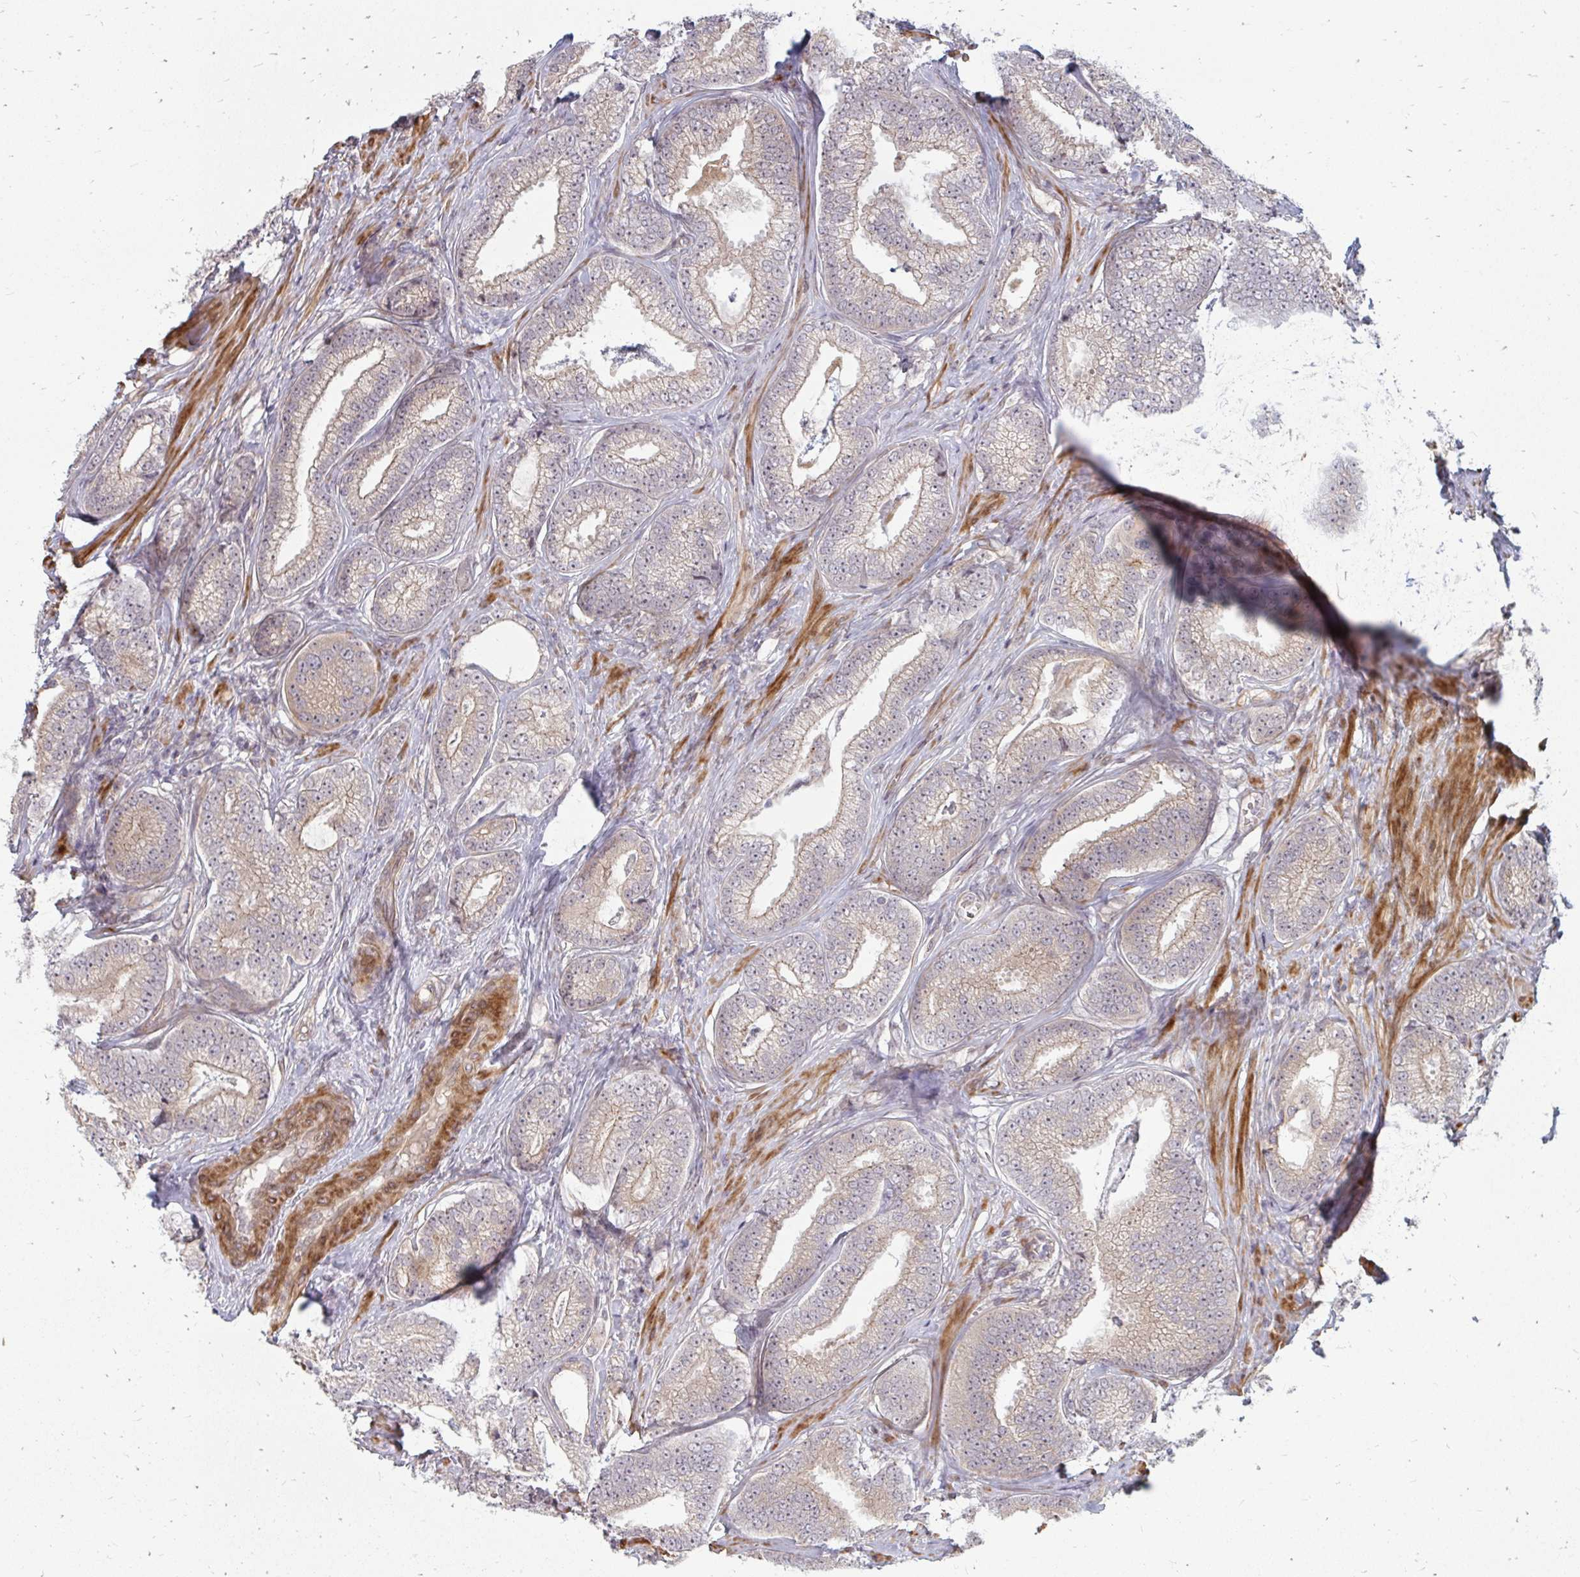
{"staining": {"intensity": "weak", "quantity": "25%-75%", "location": "cytoplasmic/membranous"}, "tissue": "prostate cancer", "cell_type": "Tumor cells", "image_type": "cancer", "snomed": [{"axis": "morphology", "description": "Adenocarcinoma, Low grade"}, {"axis": "topography", "description": "Prostate"}], "caption": "There is low levels of weak cytoplasmic/membranous staining in tumor cells of prostate low-grade adenocarcinoma, as demonstrated by immunohistochemical staining (brown color).", "gene": "ZNF285", "patient": {"sex": "male", "age": 63}}